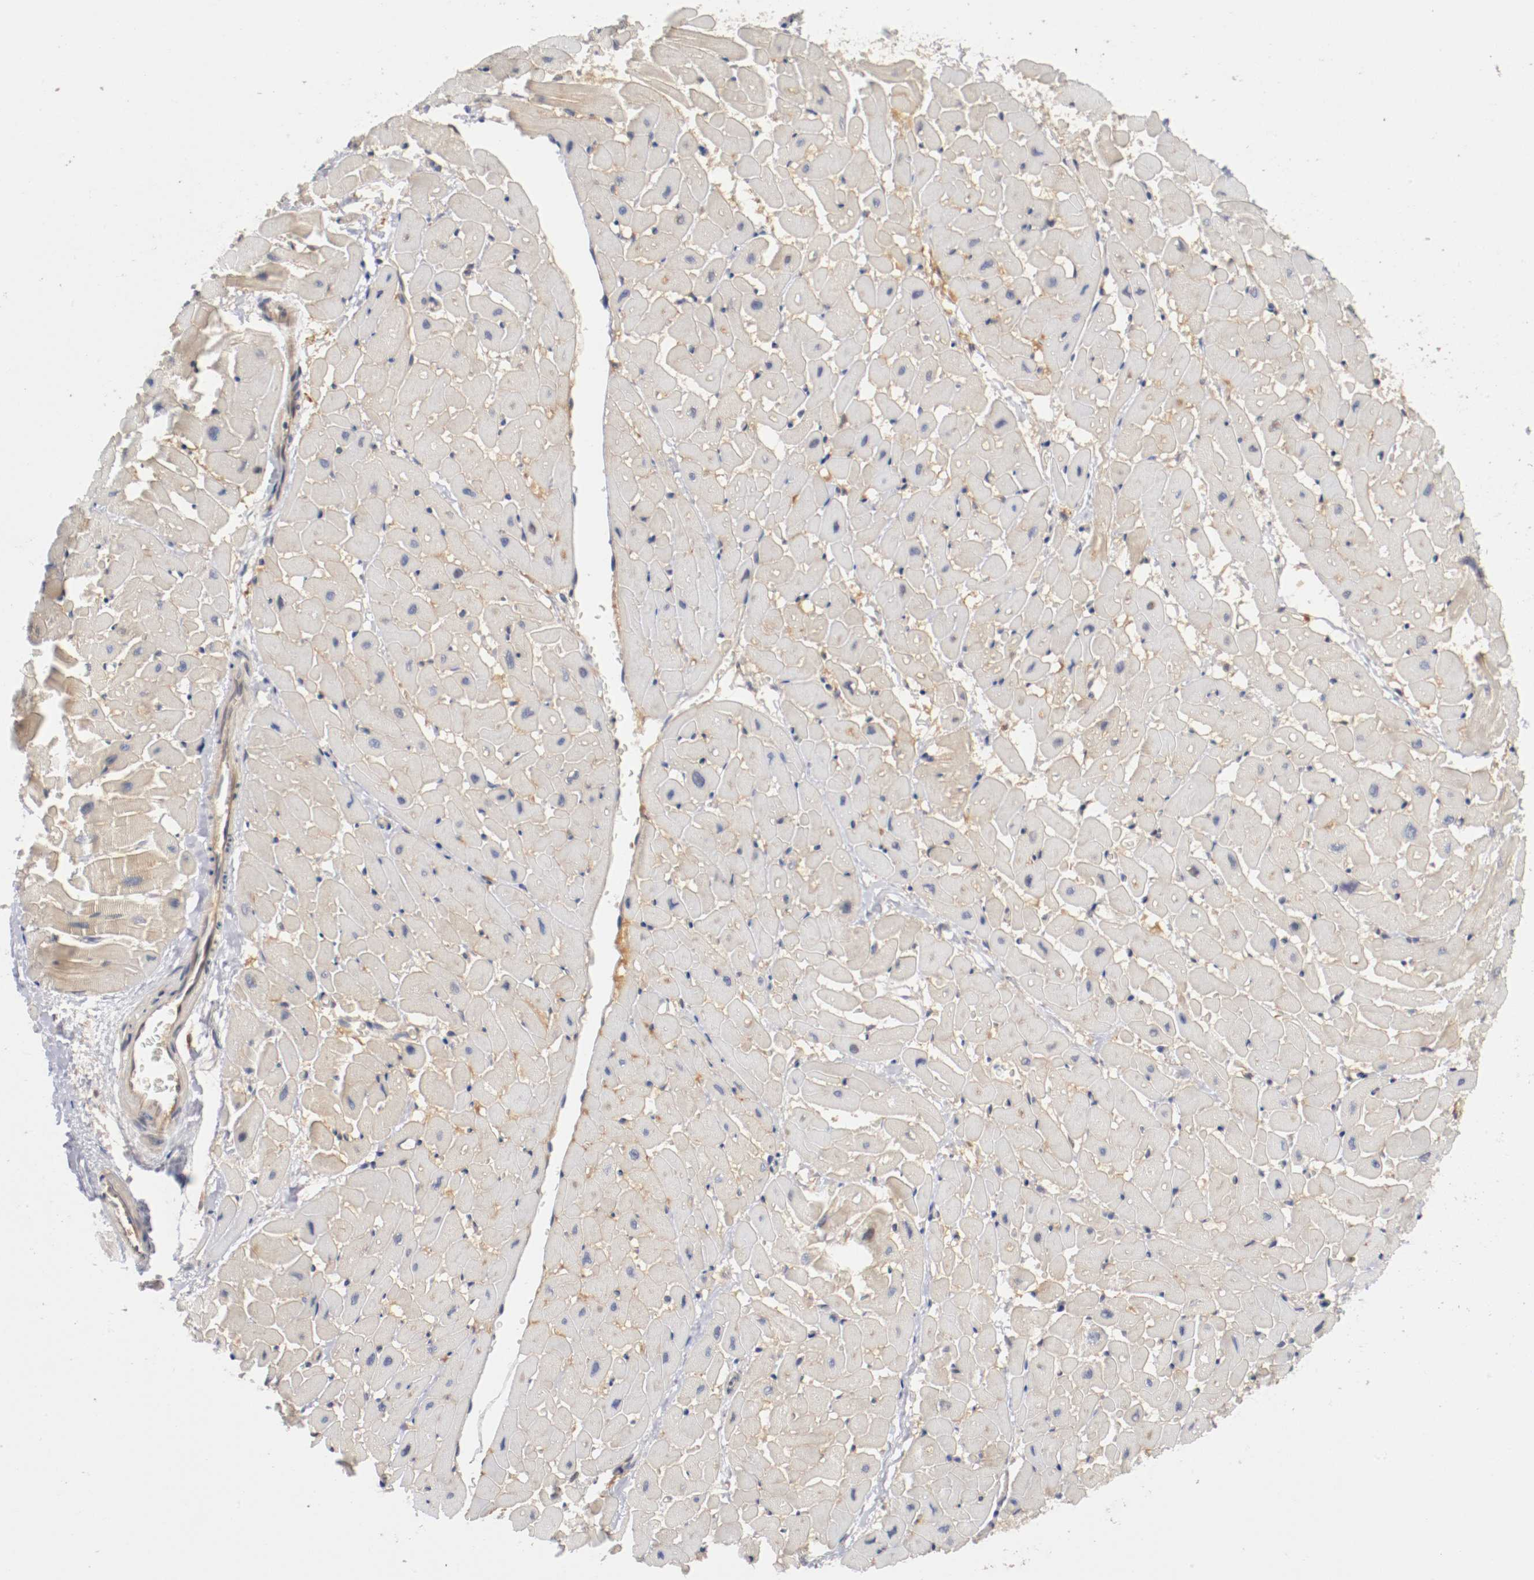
{"staining": {"intensity": "weak", "quantity": "<25%", "location": "cytoplasmic/membranous"}, "tissue": "heart muscle", "cell_type": "Cardiomyocytes", "image_type": "normal", "snomed": [{"axis": "morphology", "description": "Normal tissue, NOS"}, {"axis": "topography", "description": "Heart"}], "caption": "Immunohistochemistry (IHC) image of unremarkable human heart muscle stained for a protein (brown), which exhibits no staining in cardiomyocytes.", "gene": "RBM23", "patient": {"sex": "male", "age": 45}}